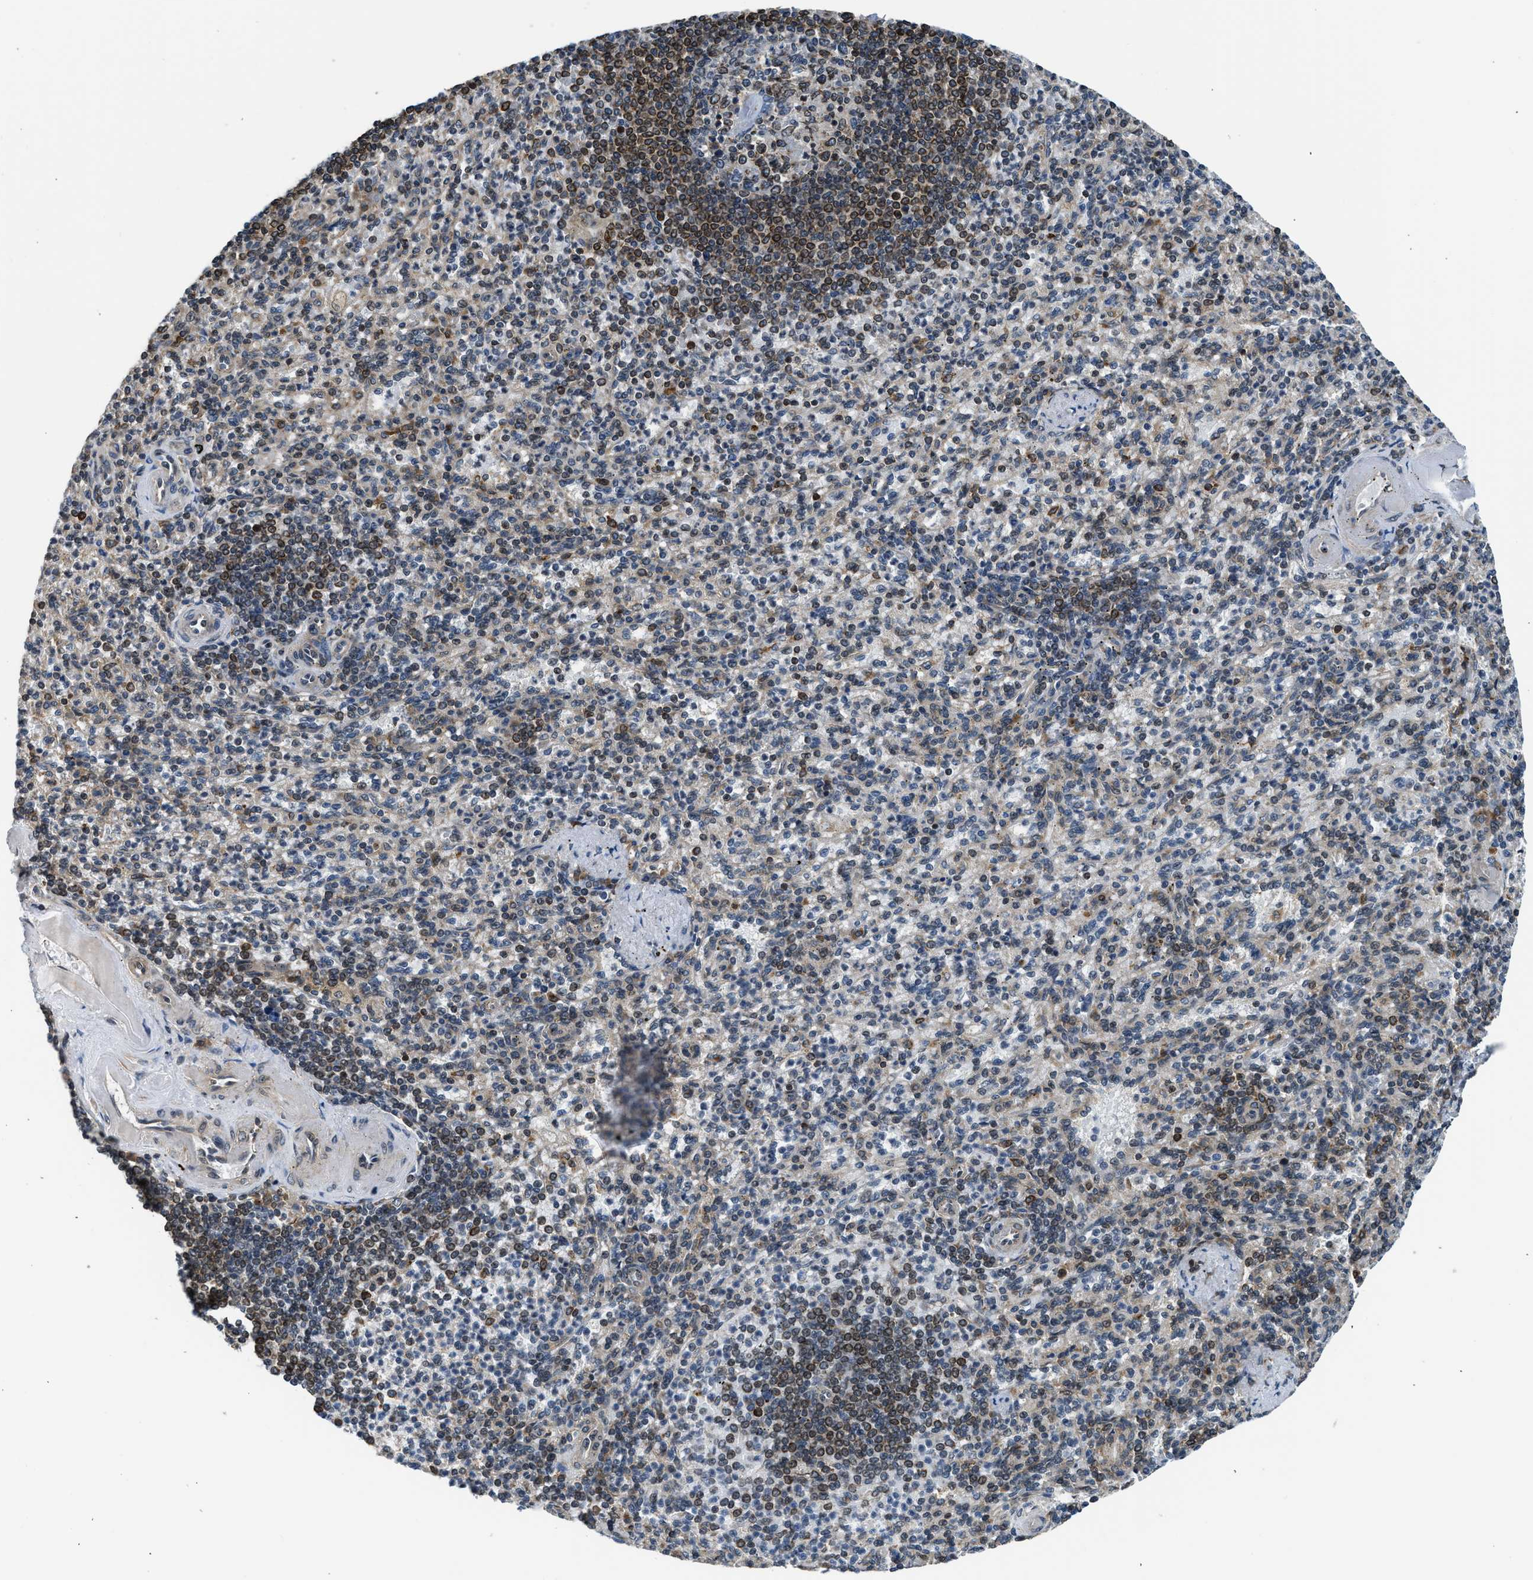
{"staining": {"intensity": "moderate", "quantity": "25%-75%", "location": "nuclear"}, "tissue": "spleen", "cell_type": "Cells in red pulp", "image_type": "normal", "snomed": [{"axis": "morphology", "description": "Normal tissue, NOS"}, {"axis": "topography", "description": "Spleen"}], "caption": "The micrograph shows immunohistochemical staining of normal spleen. There is moderate nuclear staining is identified in approximately 25%-75% of cells in red pulp.", "gene": "RETREG3", "patient": {"sex": "female", "age": 74}}